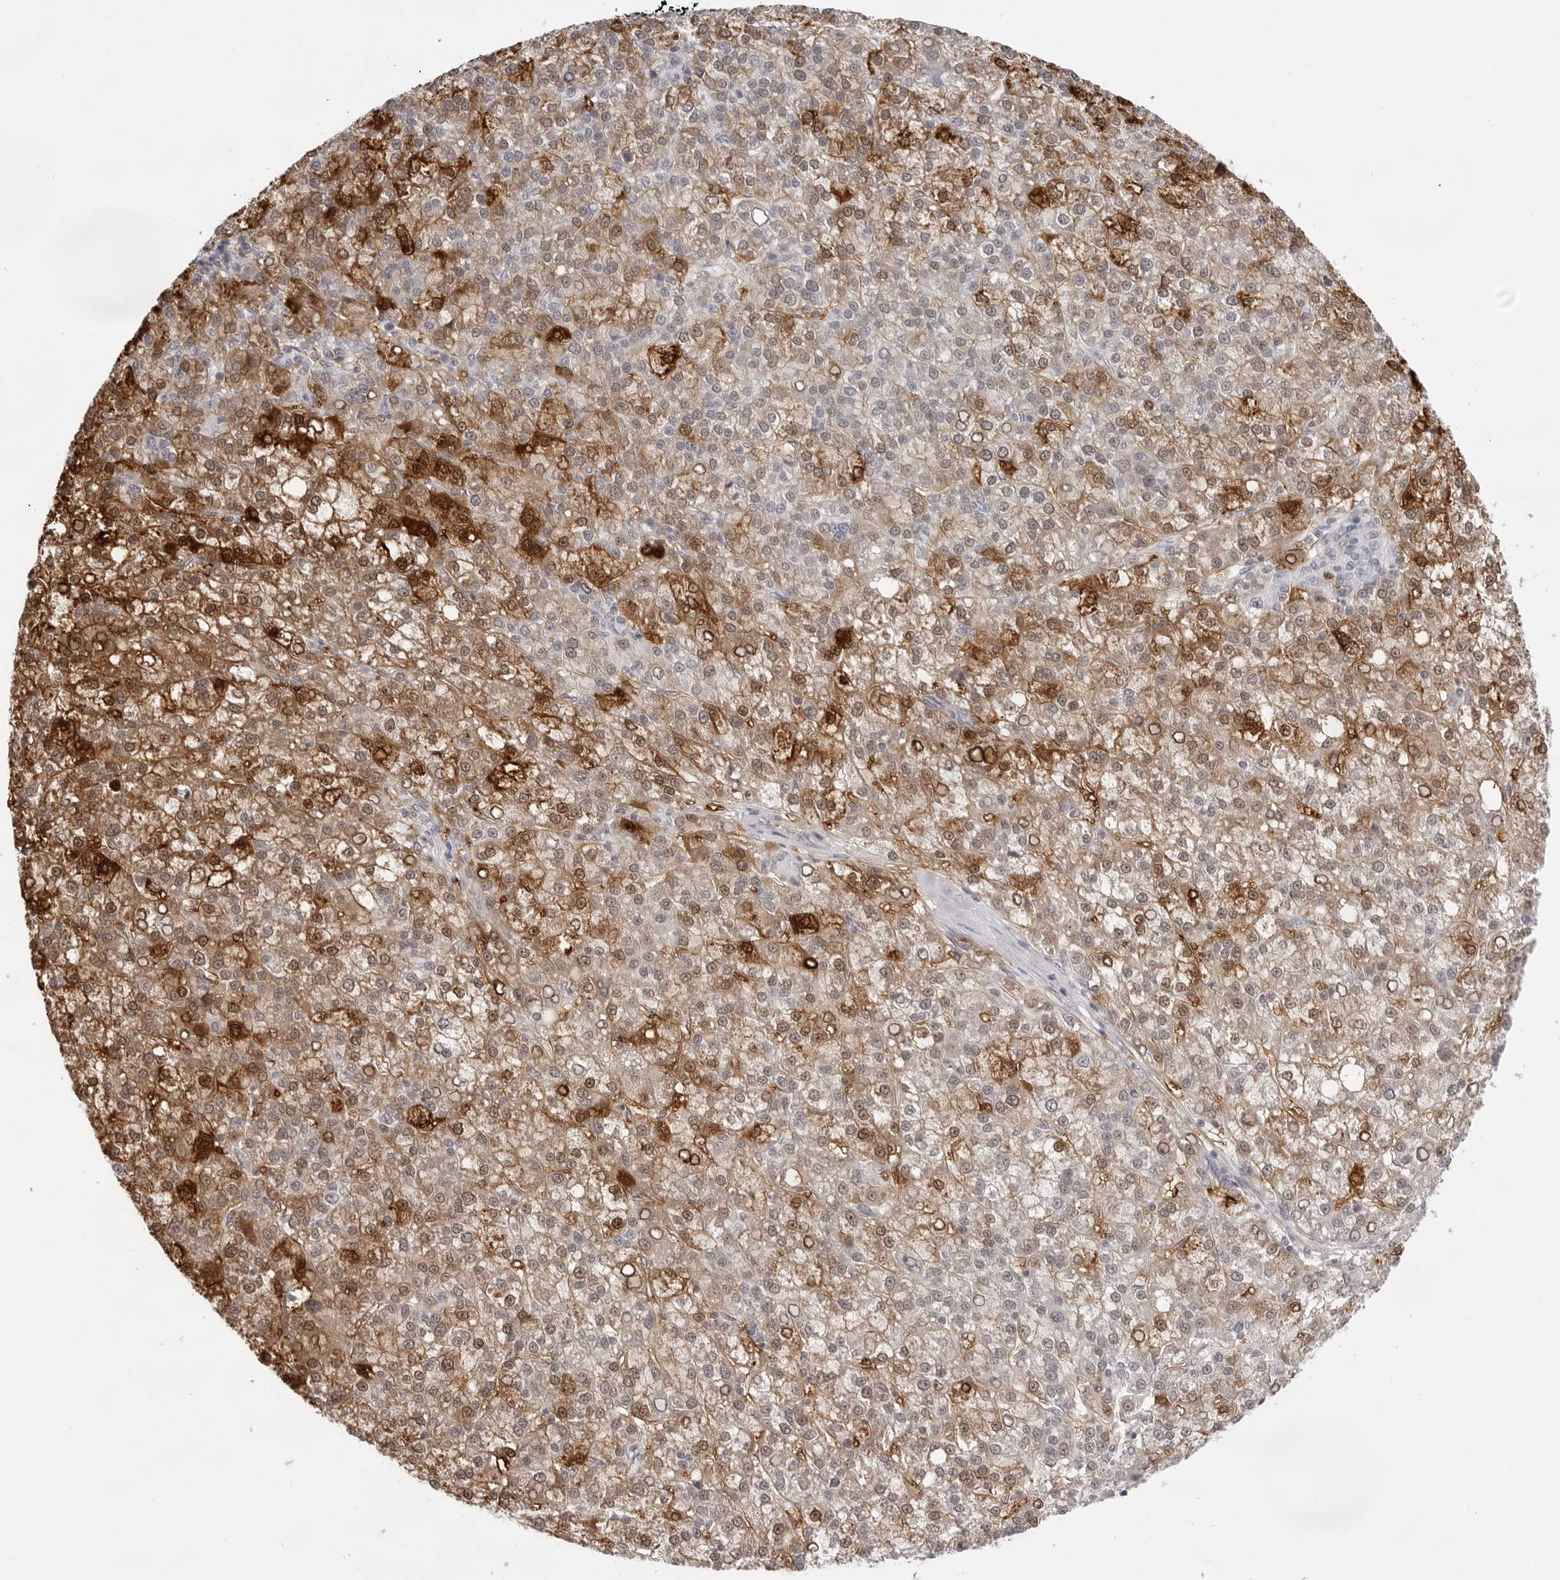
{"staining": {"intensity": "strong", "quantity": ">75%", "location": "cytoplasmic/membranous"}, "tissue": "liver cancer", "cell_type": "Tumor cells", "image_type": "cancer", "snomed": [{"axis": "morphology", "description": "Carcinoma, Hepatocellular, NOS"}, {"axis": "topography", "description": "Liver"}], "caption": "Immunohistochemical staining of human liver cancer exhibits high levels of strong cytoplasmic/membranous expression in approximately >75% of tumor cells.", "gene": "SPTA1", "patient": {"sex": "female", "age": 58}}